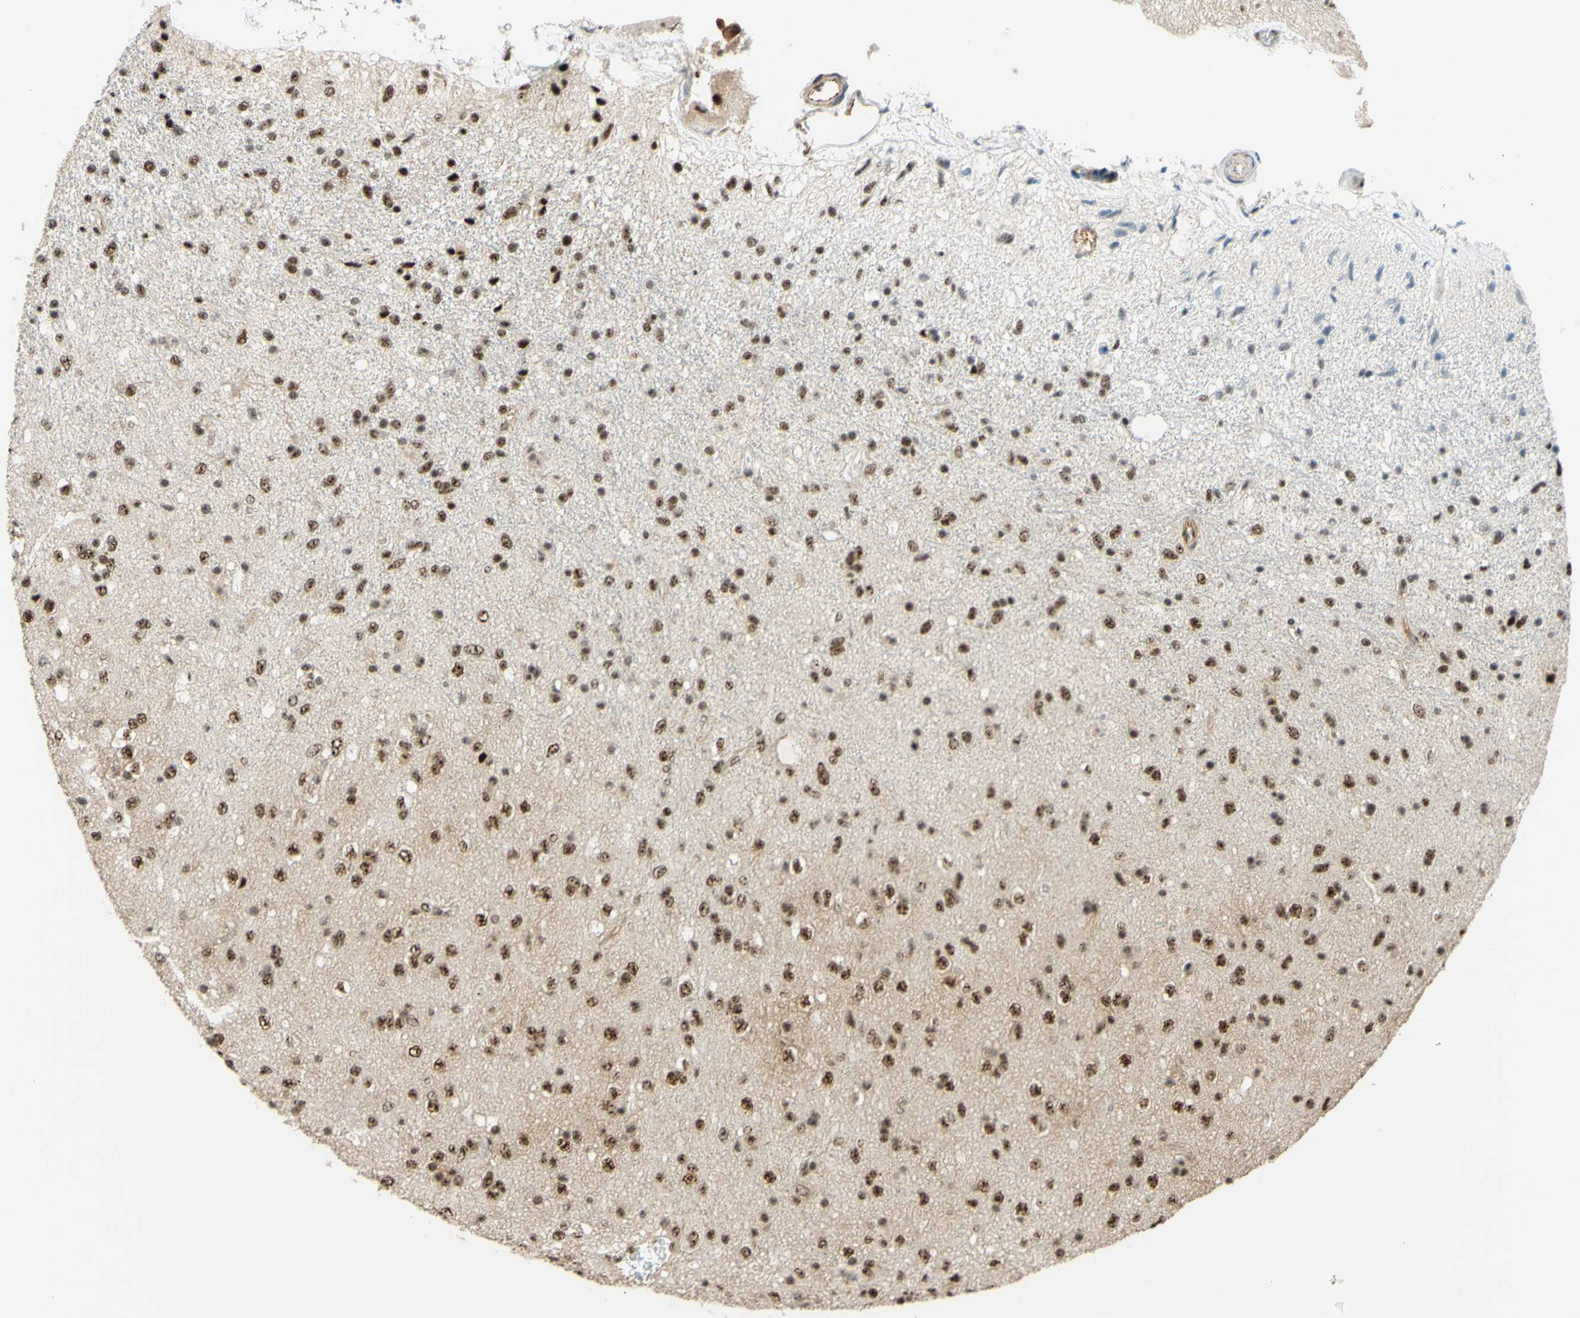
{"staining": {"intensity": "moderate", "quantity": ">75%", "location": "nuclear"}, "tissue": "glioma", "cell_type": "Tumor cells", "image_type": "cancer", "snomed": [{"axis": "morphology", "description": "Glioma, malignant, Low grade"}, {"axis": "topography", "description": "Brain"}], "caption": "The photomicrograph demonstrates a brown stain indicating the presence of a protein in the nuclear of tumor cells in glioma.", "gene": "SAP18", "patient": {"sex": "male", "age": 77}}